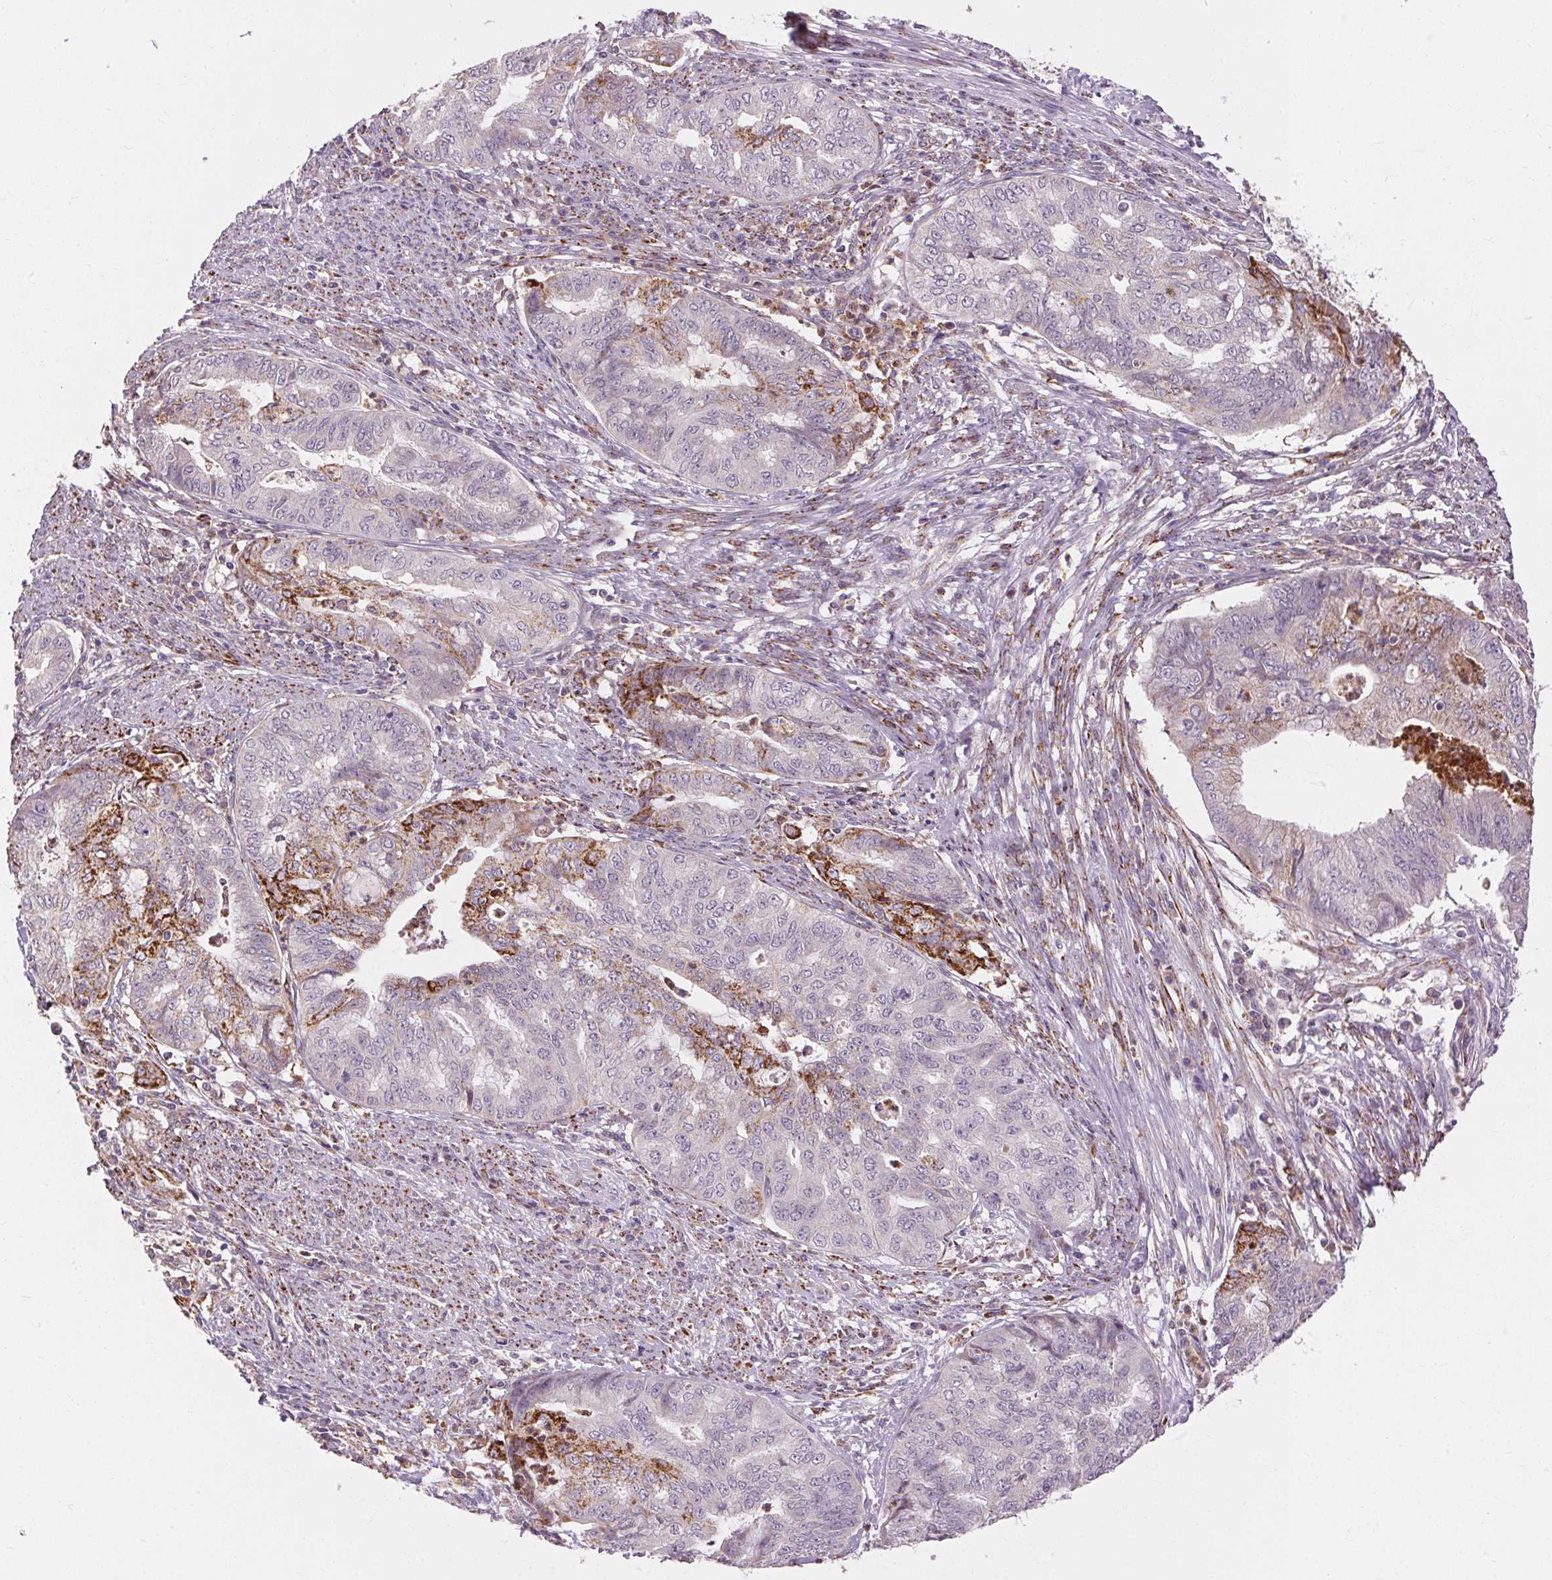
{"staining": {"intensity": "strong", "quantity": "<25%", "location": "cytoplasmic/membranous"}, "tissue": "endometrial cancer", "cell_type": "Tumor cells", "image_type": "cancer", "snomed": [{"axis": "morphology", "description": "Adenocarcinoma, NOS"}, {"axis": "topography", "description": "Endometrium"}], "caption": "A high-resolution photomicrograph shows IHC staining of endometrial cancer (adenocarcinoma), which demonstrates strong cytoplasmic/membranous positivity in about <25% of tumor cells.", "gene": "REP15", "patient": {"sex": "female", "age": 79}}